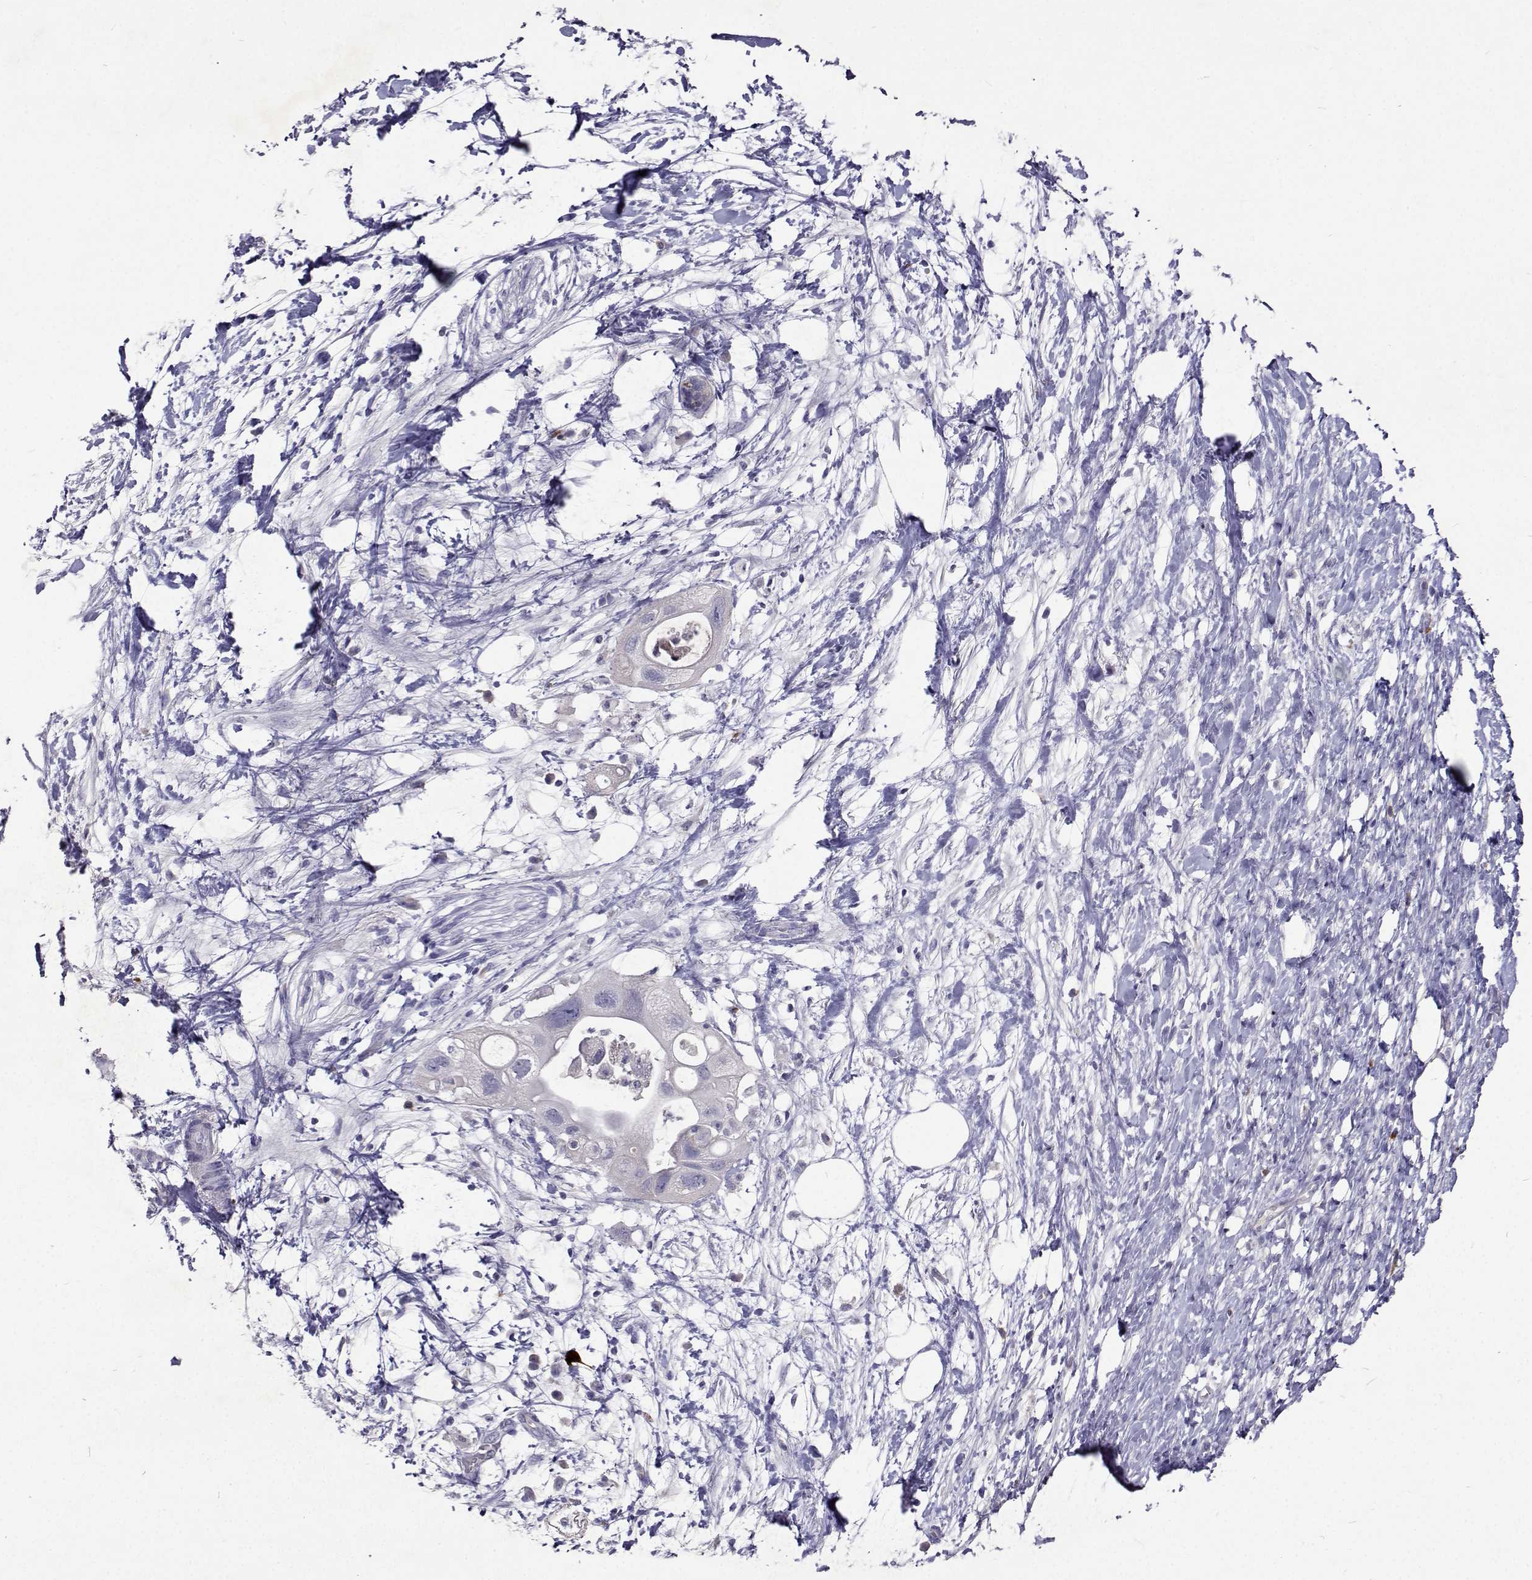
{"staining": {"intensity": "negative", "quantity": "none", "location": "none"}, "tissue": "pancreatic cancer", "cell_type": "Tumor cells", "image_type": "cancer", "snomed": [{"axis": "morphology", "description": "Adenocarcinoma, NOS"}, {"axis": "topography", "description": "Pancreas"}], "caption": "Photomicrograph shows no significant protein expression in tumor cells of adenocarcinoma (pancreatic).", "gene": "CFAP44", "patient": {"sex": "female", "age": 72}}